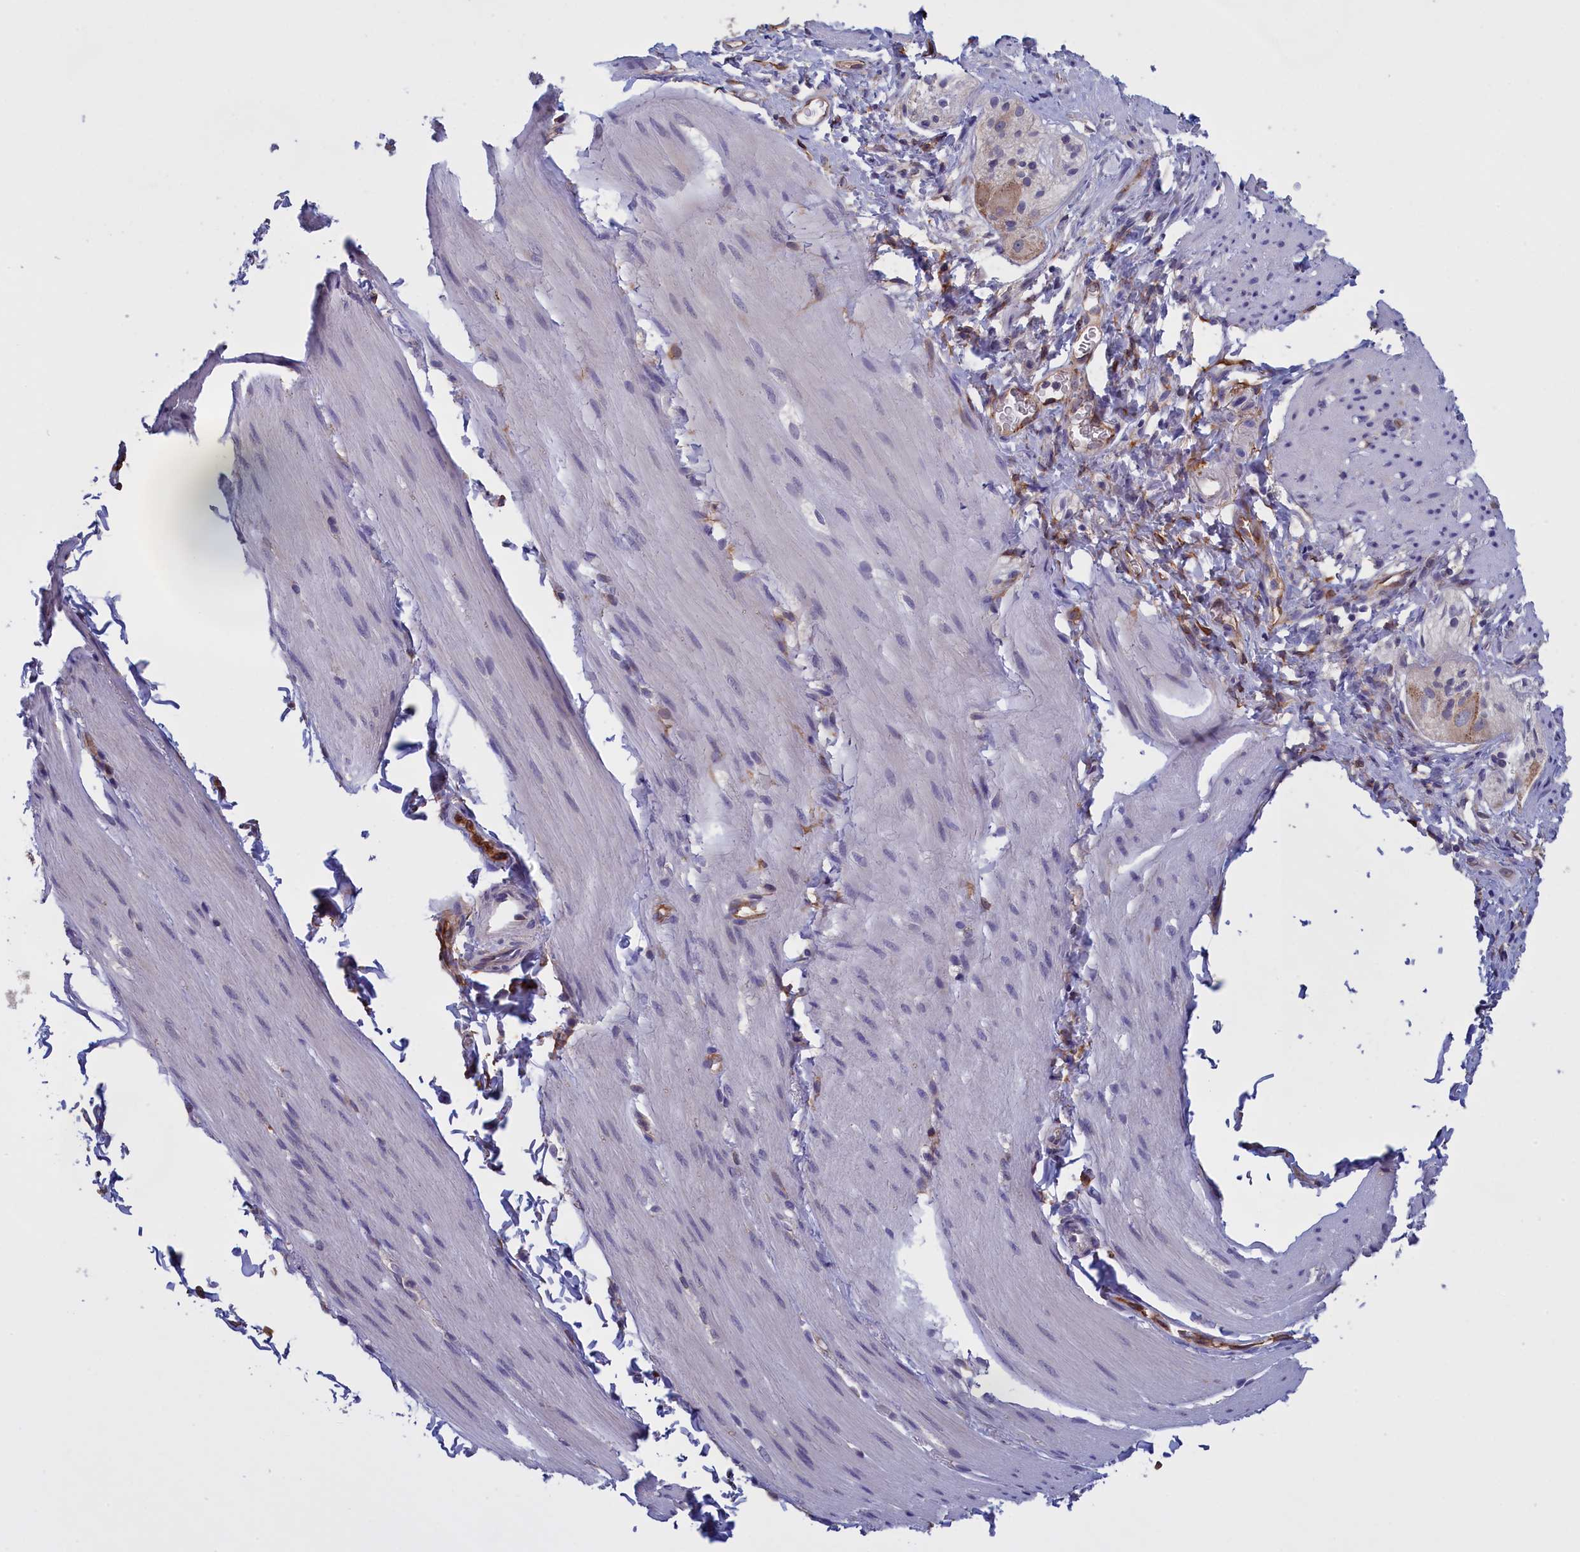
{"staining": {"intensity": "negative", "quantity": "none", "location": "none"}, "tissue": "smooth muscle", "cell_type": "Smooth muscle cells", "image_type": "normal", "snomed": [{"axis": "morphology", "description": "Normal tissue, NOS"}, {"axis": "topography", "description": "Smooth muscle"}, {"axis": "topography", "description": "Small intestine"}], "caption": "IHC of benign human smooth muscle exhibits no positivity in smooth muscle cells. (DAB (3,3'-diaminobenzidine) immunohistochemistry (IHC) with hematoxylin counter stain).", "gene": "COL19A1", "patient": {"sex": "female", "age": 84}}